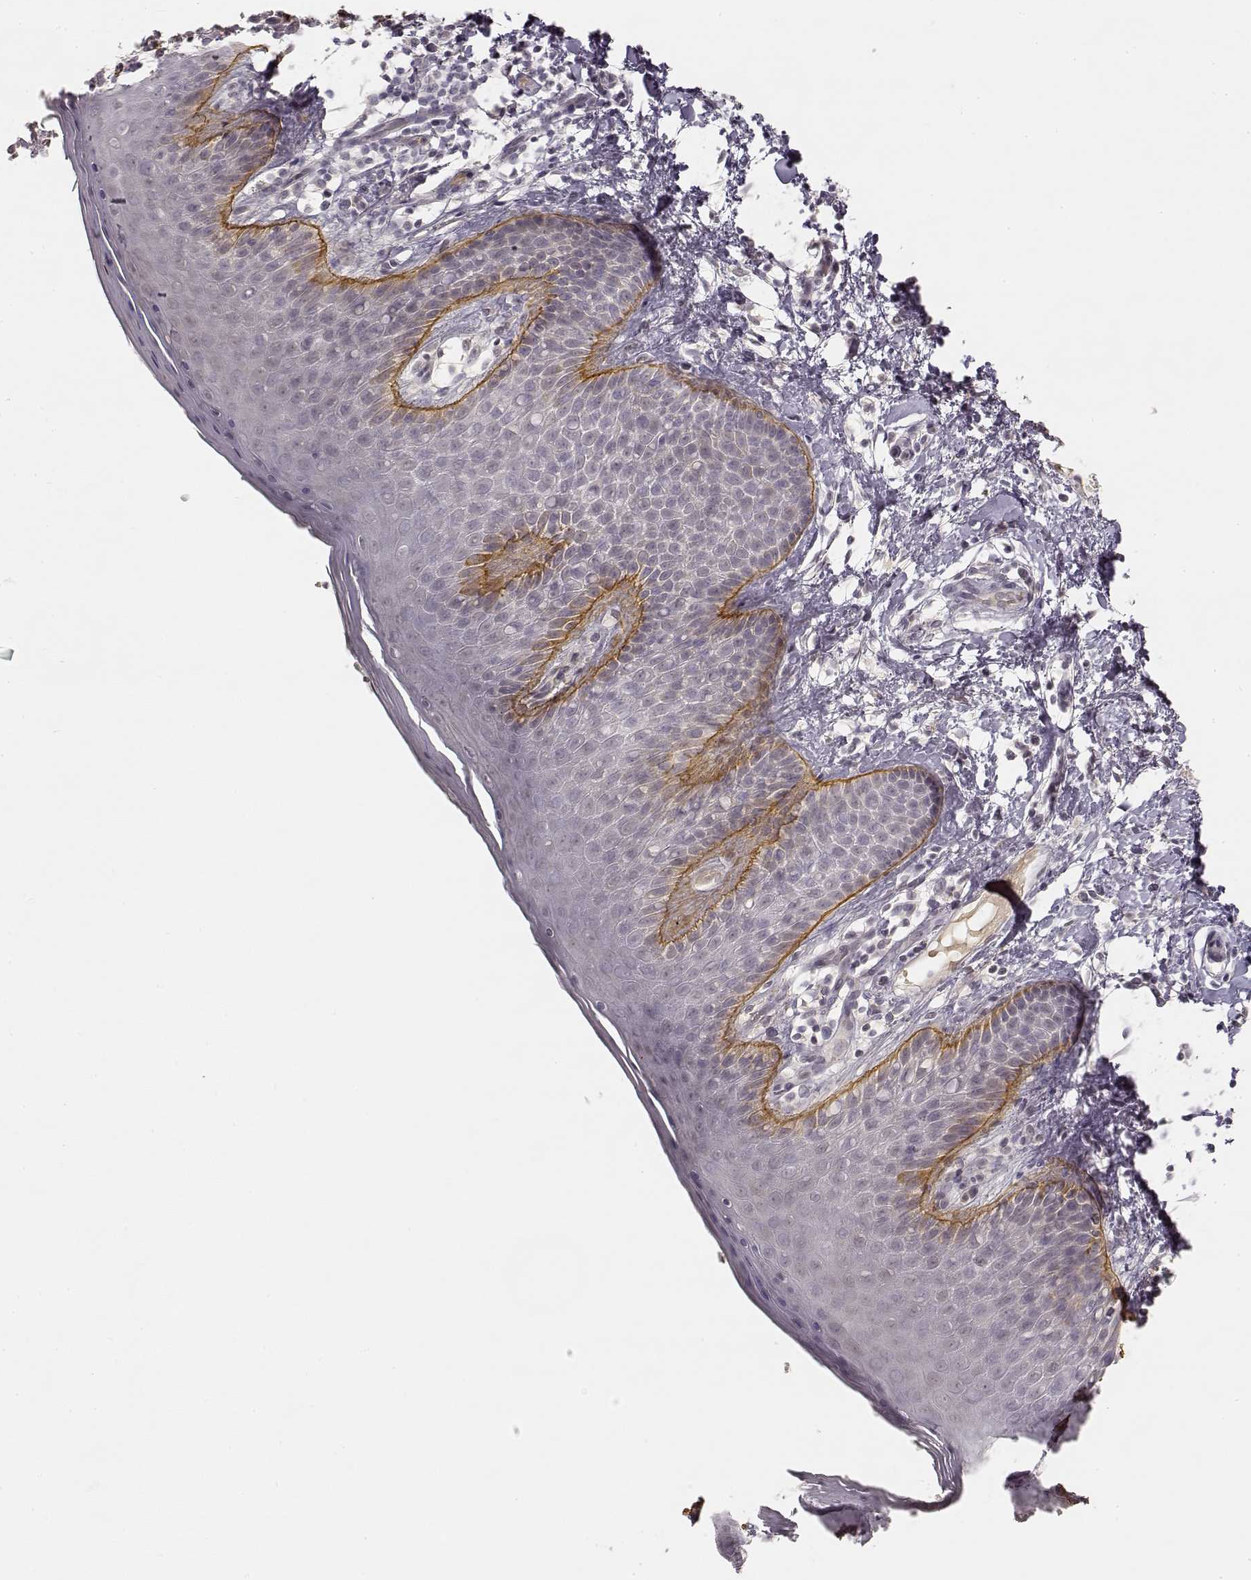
{"staining": {"intensity": "negative", "quantity": "none", "location": "none"}, "tissue": "skin", "cell_type": "Epidermal cells", "image_type": "normal", "snomed": [{"axis": "morphology", "description": "Normal tissue, NOS"}, {"axis": "topography", "description": "Anal"}], "caption": "Immunohistochemistry (IHC) photomicrograph of normal skin: human skin stained with DAB (3,3'-diaminobenzidine) exhibits no significant protein positivity in epidermal cells.", "gene": "LAMC2", "patient": {"sex": "male", "age": 36}}